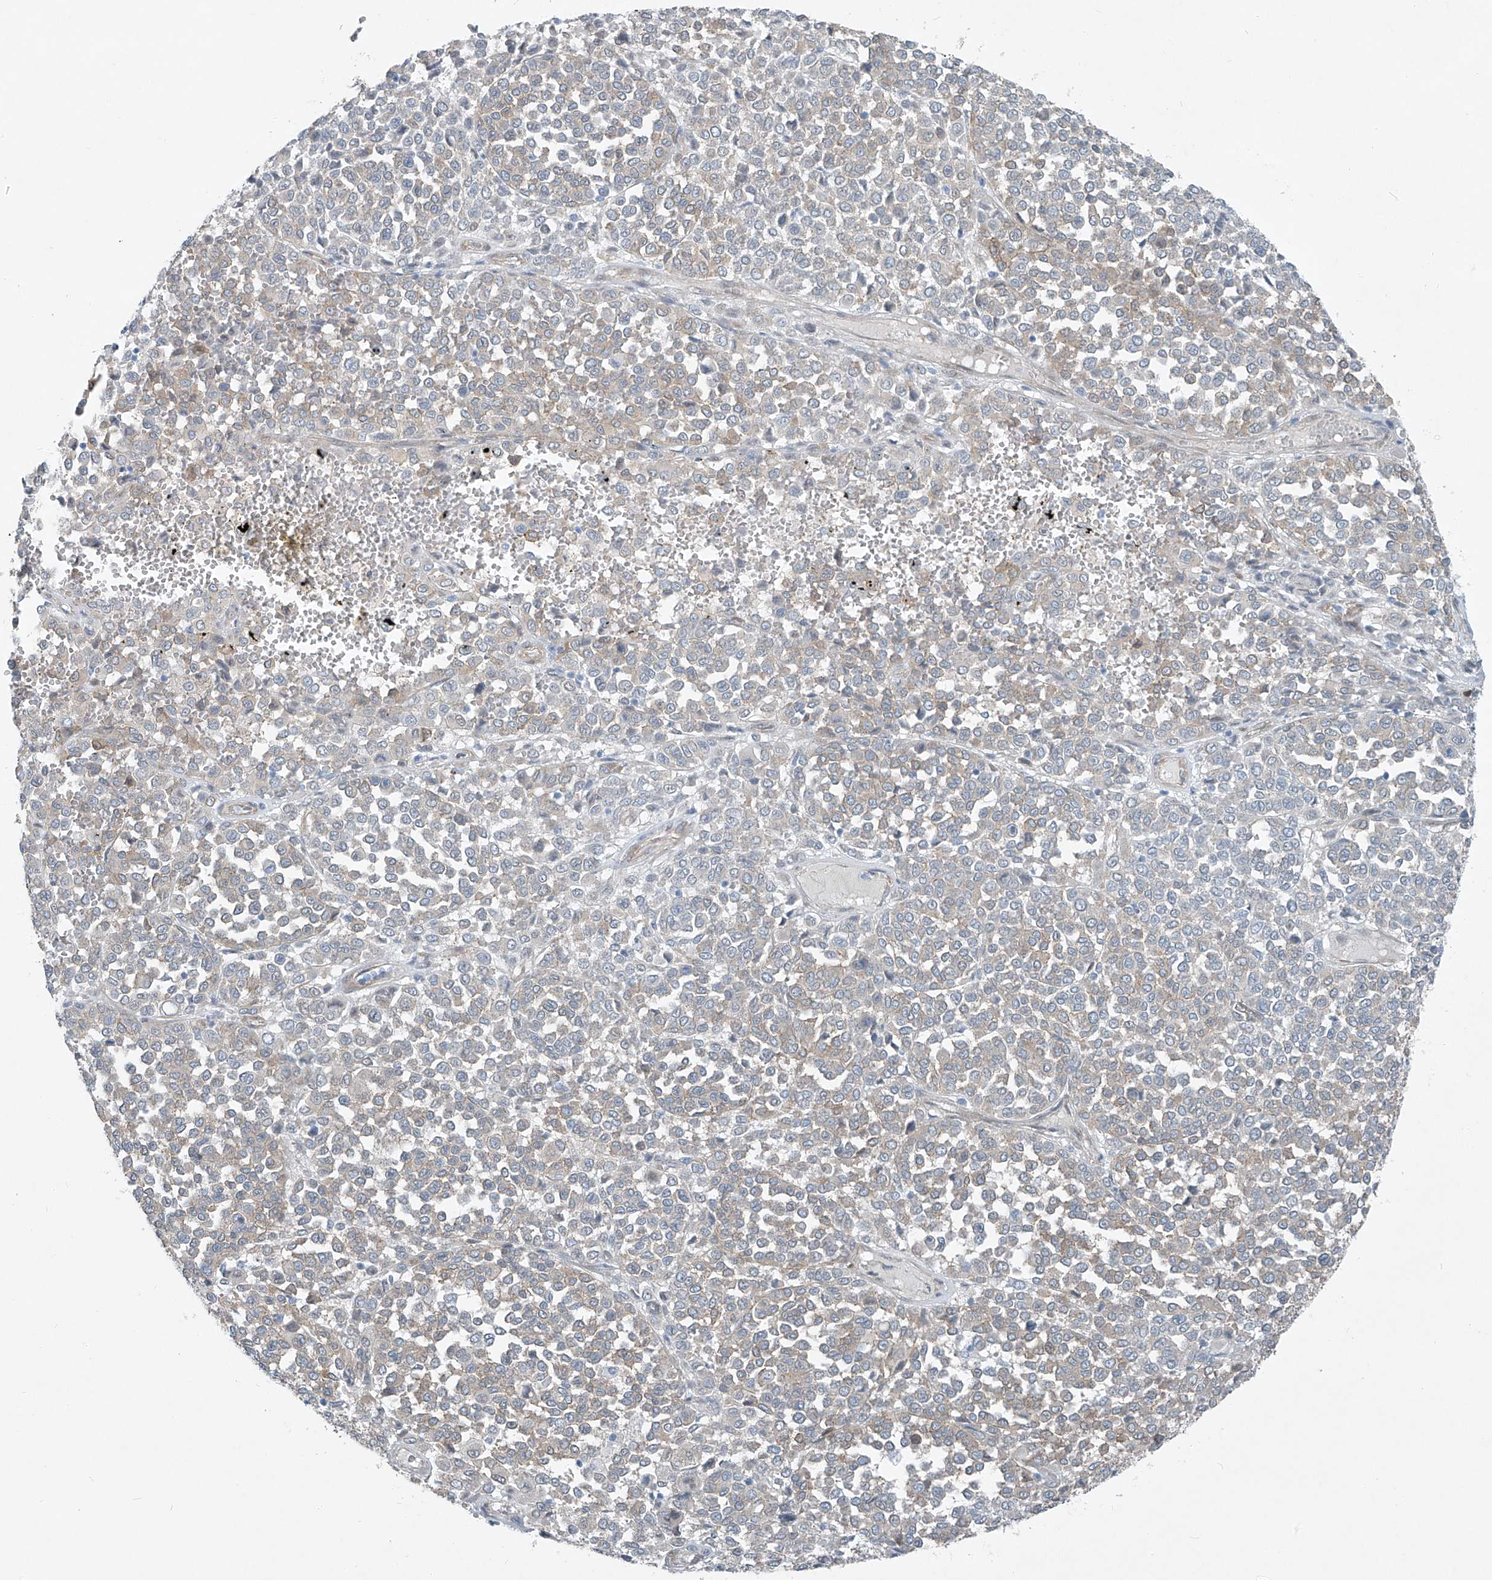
{"staining": {"intensity": "negative", "quantity": "none", "location": "none"}, "tissue": "melanoma", "cell_type": "Tumor cells", "image_type": "cancer", "snomed": [{"axis": "morphology", "description": "Malignant melanoma, Metastatic site"}, {"axis": "topography", "description": "Pancreas"}], "caption": "Tumor cells are negative for brown protein staining in melanoma.", "gene": "TNS2", "patient": {"sex": "female", "age": 30}}